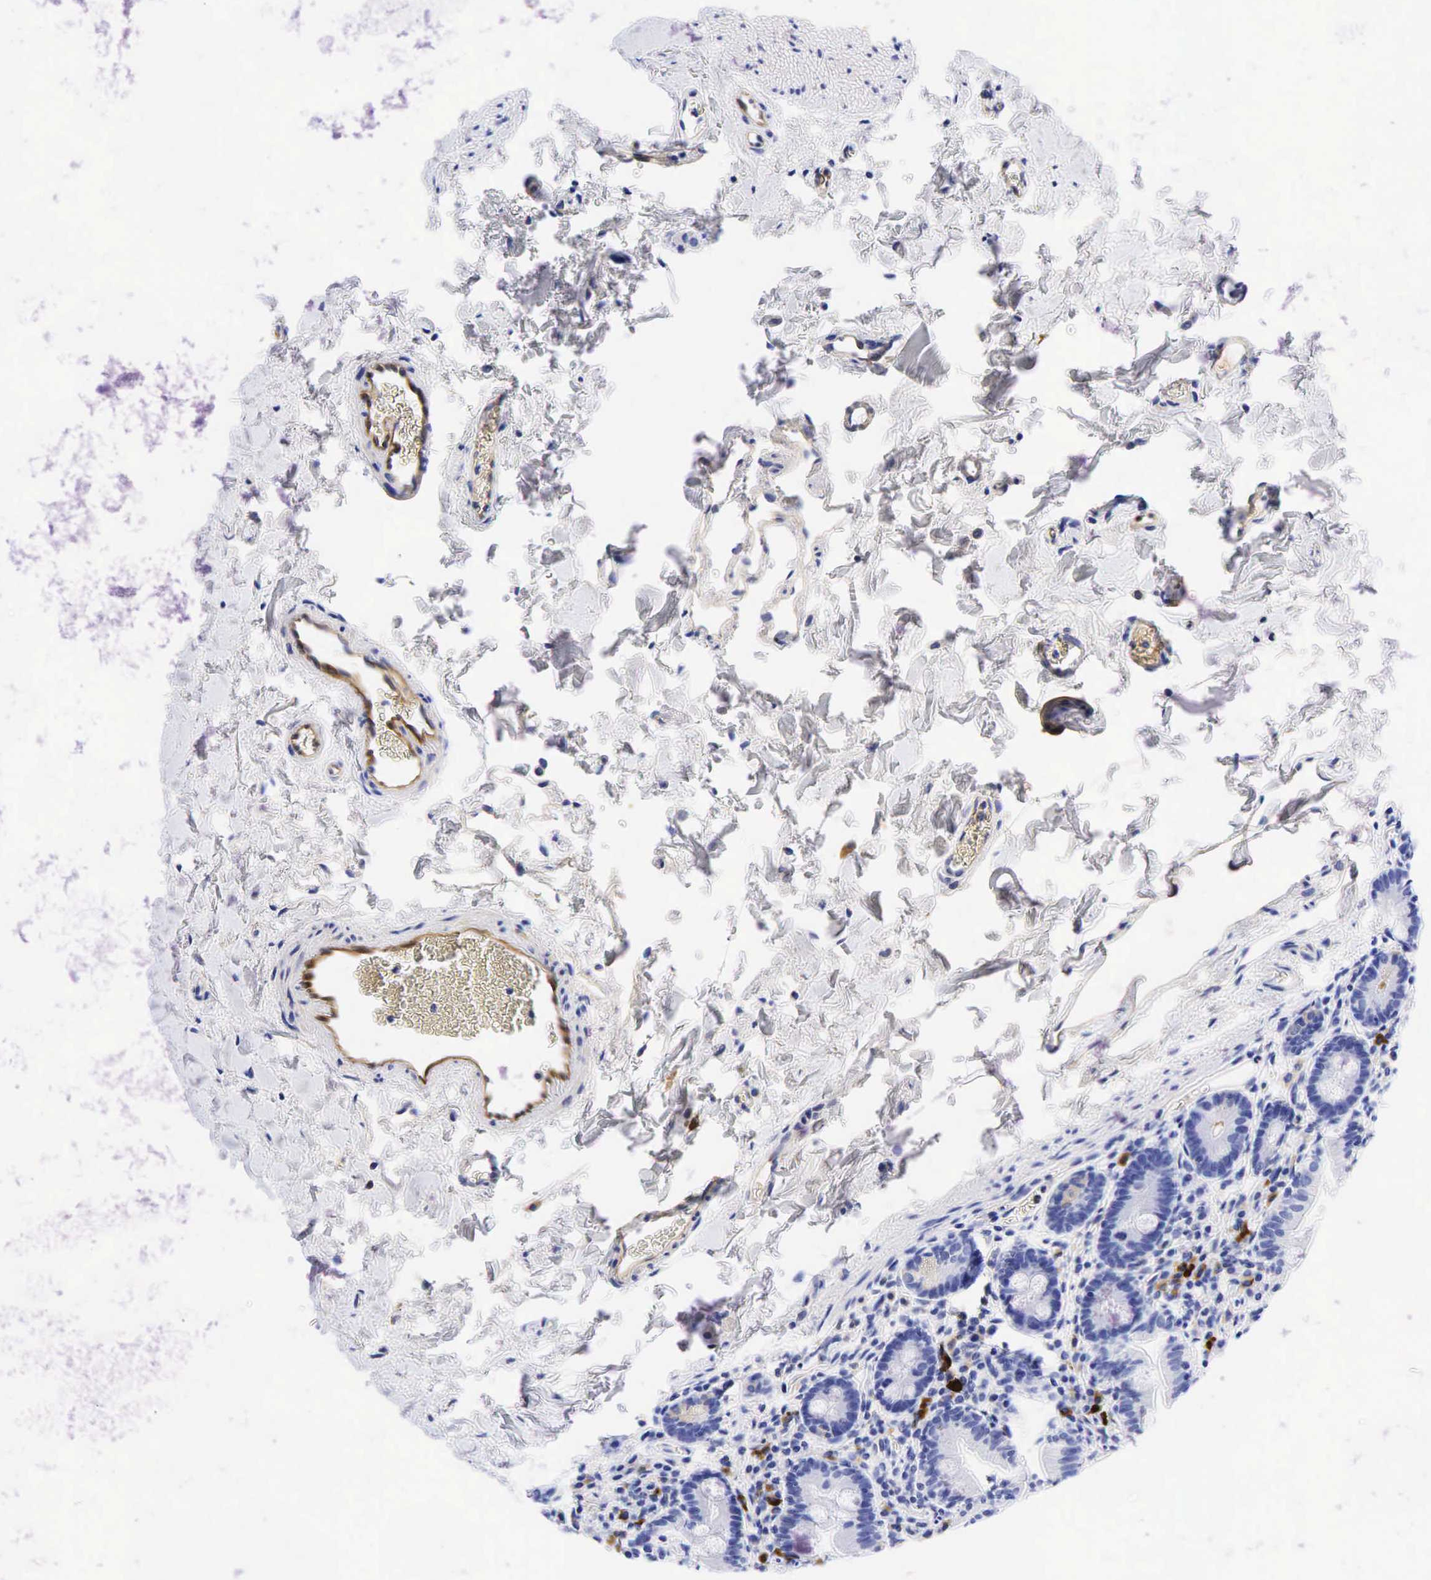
{"staining": {"intensity": "negative", "quantity": "none", "location": "none"}, "tissue": "duodenum", "cell_type": "Glandular cells", "image_type": "normal", "snomed": [{"axis": "morphology", "description": "Normal tissue, NOS"}, {"axis": "topography", "description": "Duodenum"}], "caption": "High power microscopy photomicrograph of an immunohistochemistry (IHC) histopathology image of normal duodenum, revealing no significant expression in glandular cells.", "gene": "TNFRSF8", "patient": {"sex": "male", "age": 70}}